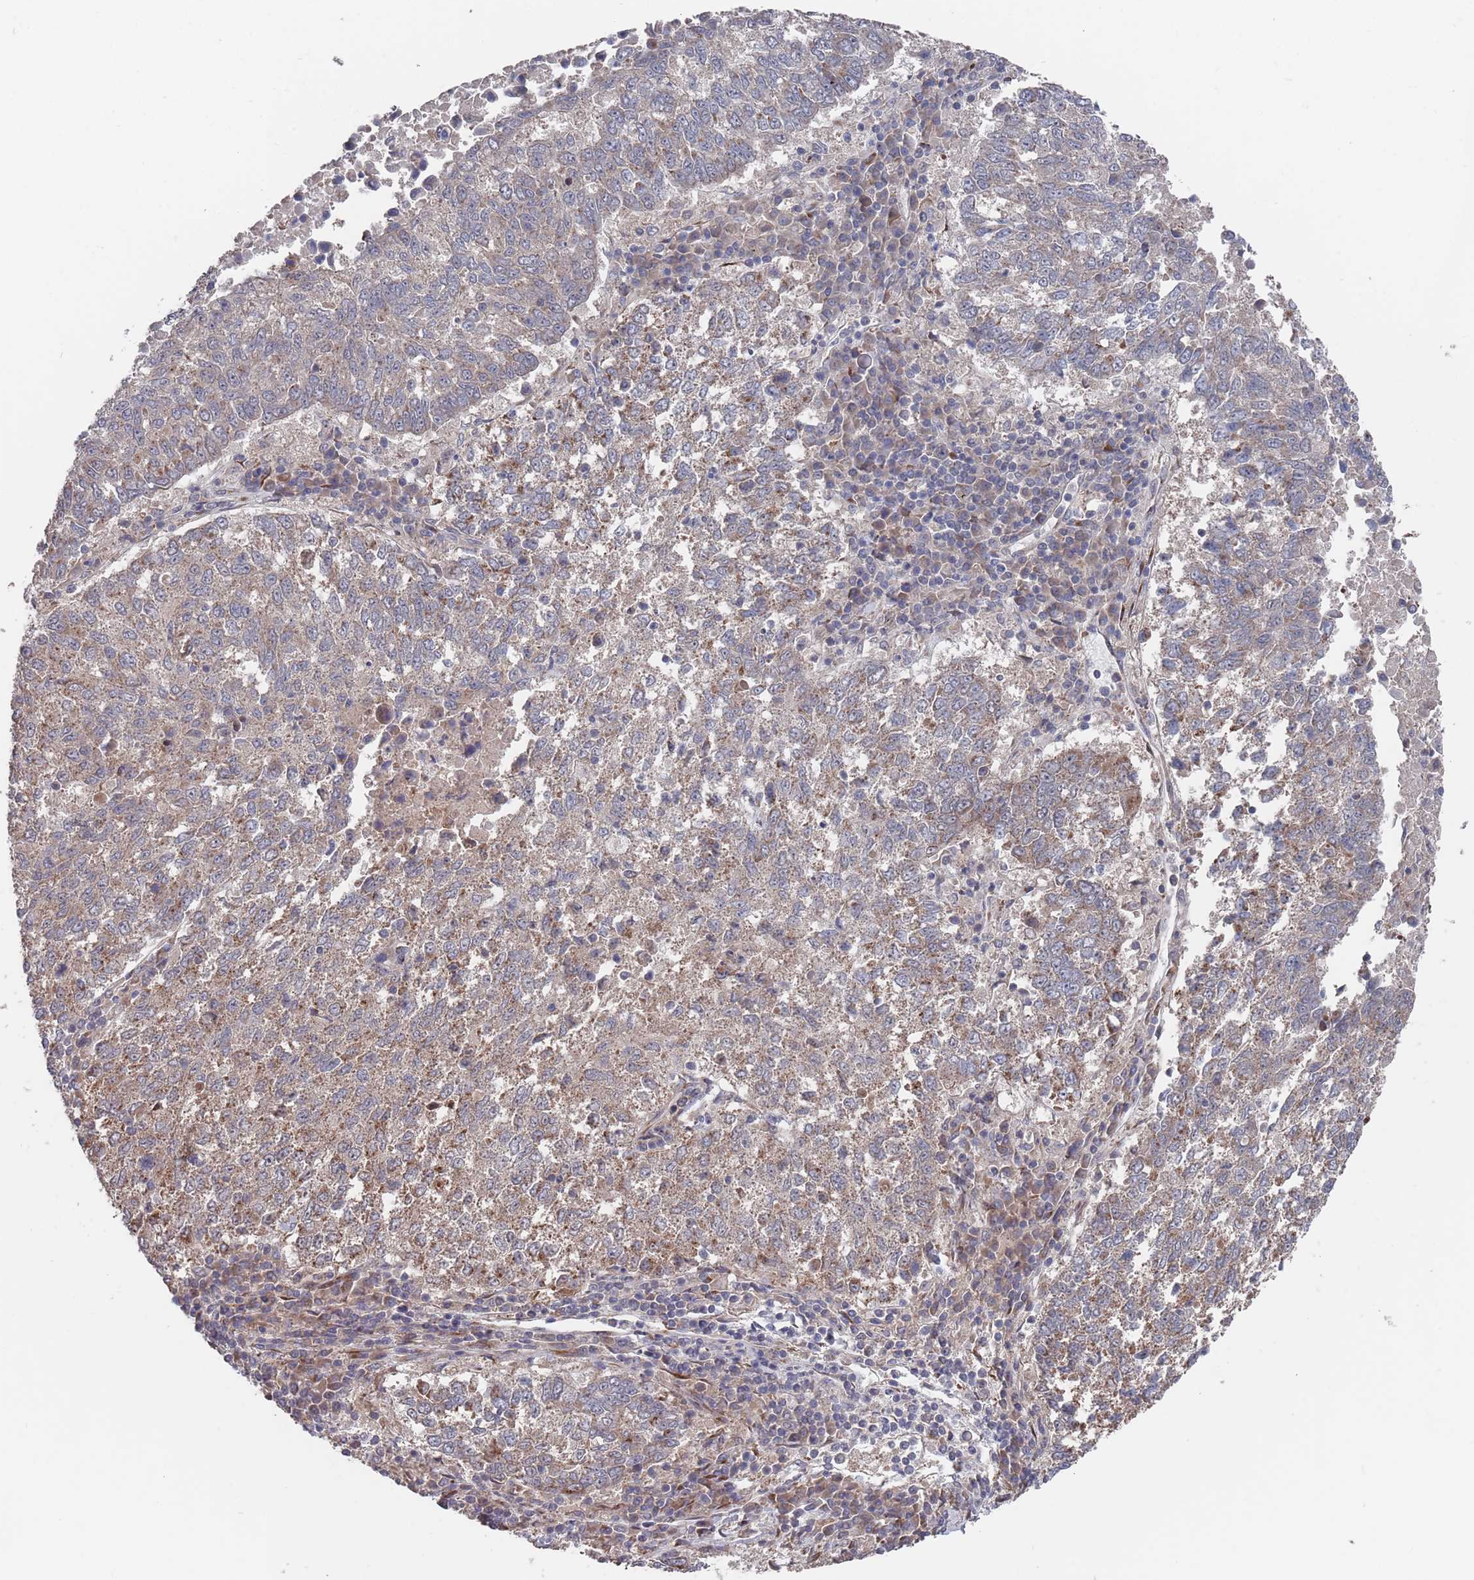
{"staining": {"intensity": "weak", "quantity": ">75%", "location": "cytoplasmic/membranous"}, "tissue": "lung cancer", "cell_type": "Tumor cells", "image_type": "cancer", "snomed": [{"axis": "morphology", "description": "Squamous cell carcinoma, NOS"}, {"axis": "topography", "description": "Lung"}], "caption": "Weak cytoplasmic/membranous positivity is present in approximately >75% of tumor cells in lung cancer.", "gene": "UNC45A", "patient": {"sex": "male", "age": 73}}